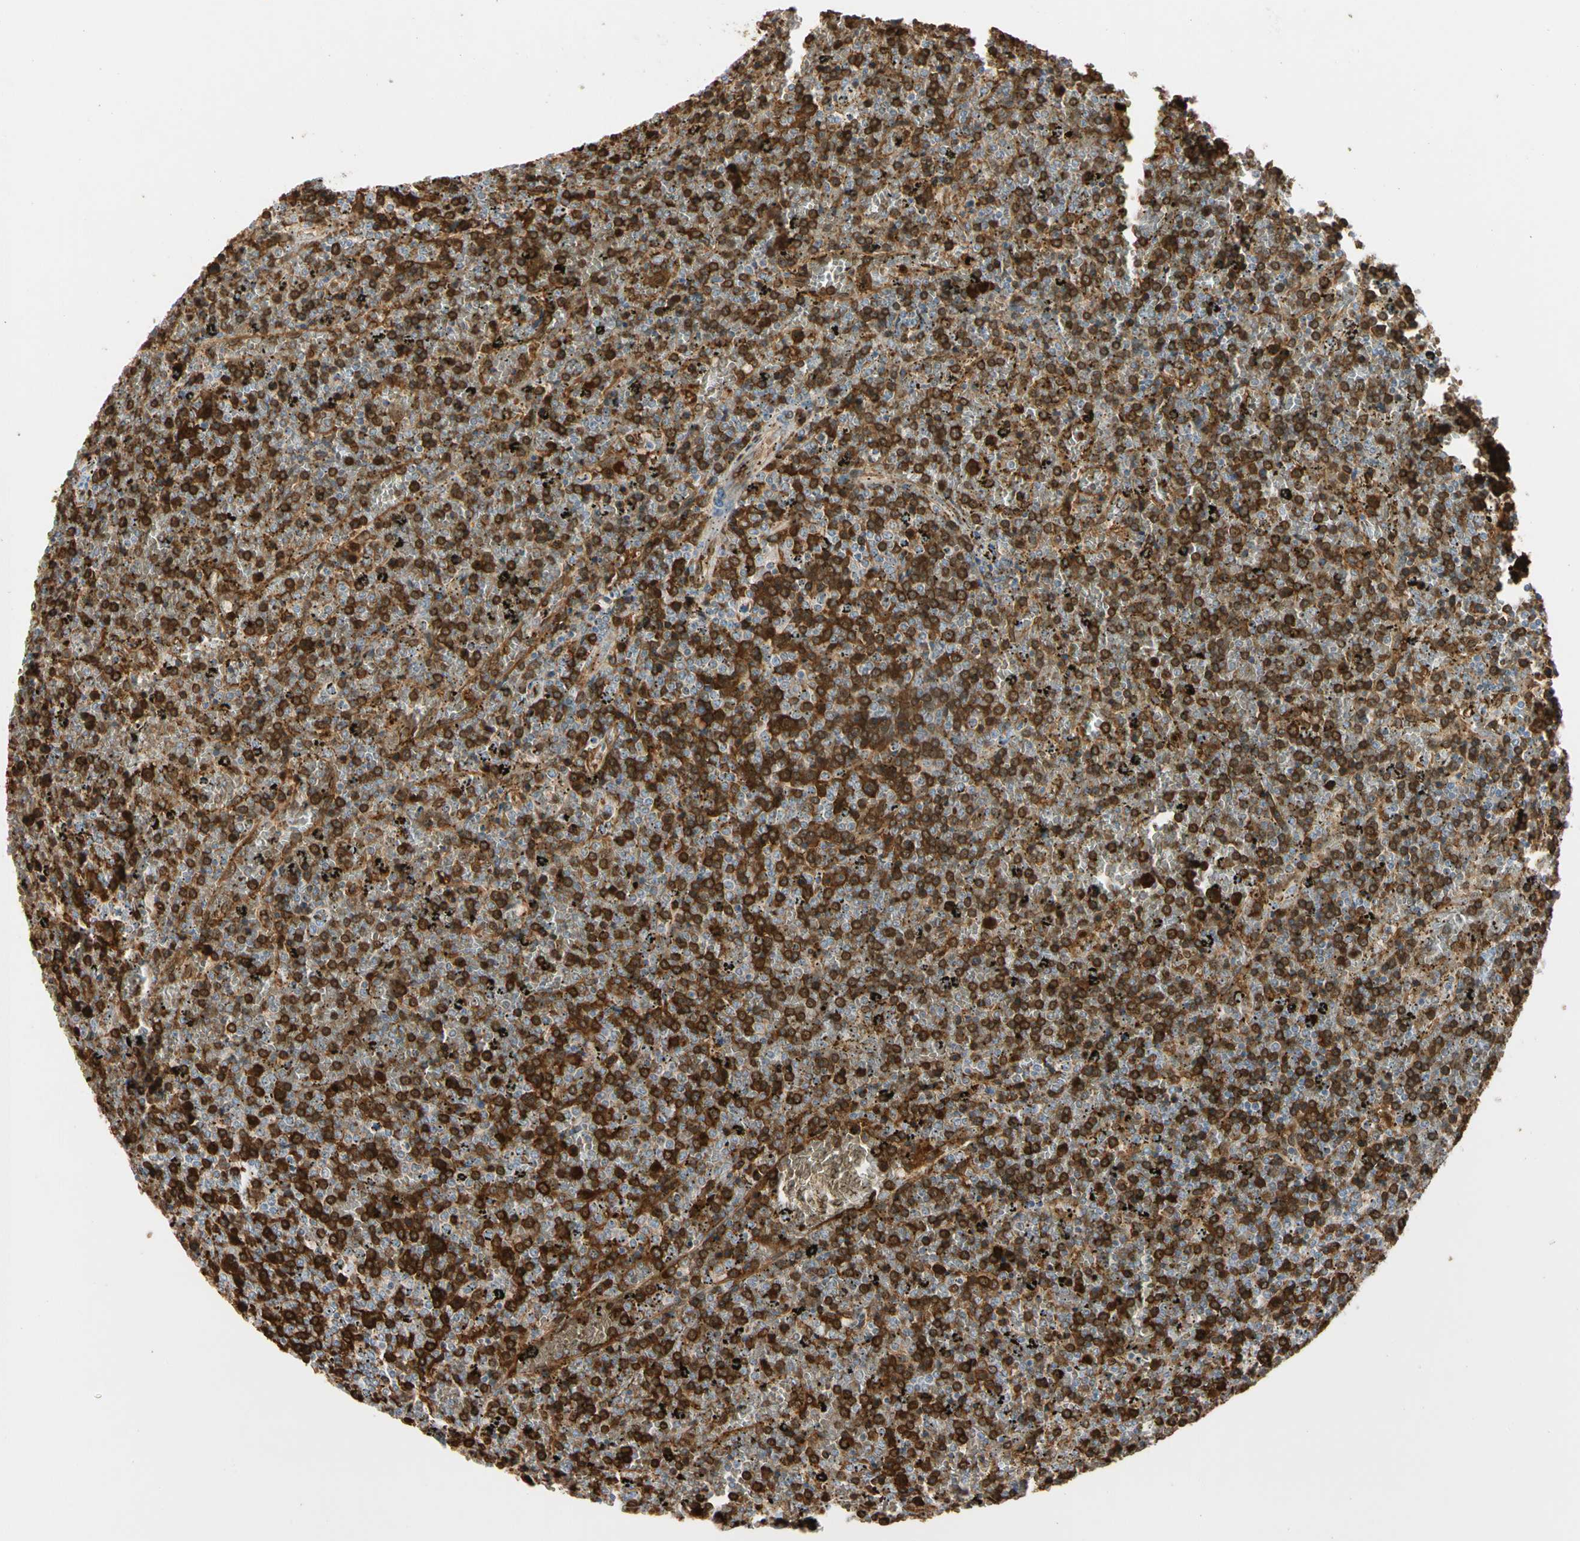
{"staining": {"intensity": "strong", "quantity": ">75%", "location": "cytoplasmic/membranous"}, "tissue": "lymphoma", "cell_type": "Tumor cells", "image_type": "cancer", "snomed": [{"axis": "morphology", "description": "Malignant lymphoma, non-Hodgkin's type, Low grade"}, {"axis": "topography", "description": "Spleen"}], "caption": "Brown immunohistochemical staining in human malignant lymphoma, non-Hodgkin's type (low-grade) shows strong cytoplasmic/membranous positivity in approximately >75% of tumor cells. Nuclei are stained in blue.", "gene": "CA1", "patient": {"sex": "female", "age": 77}}